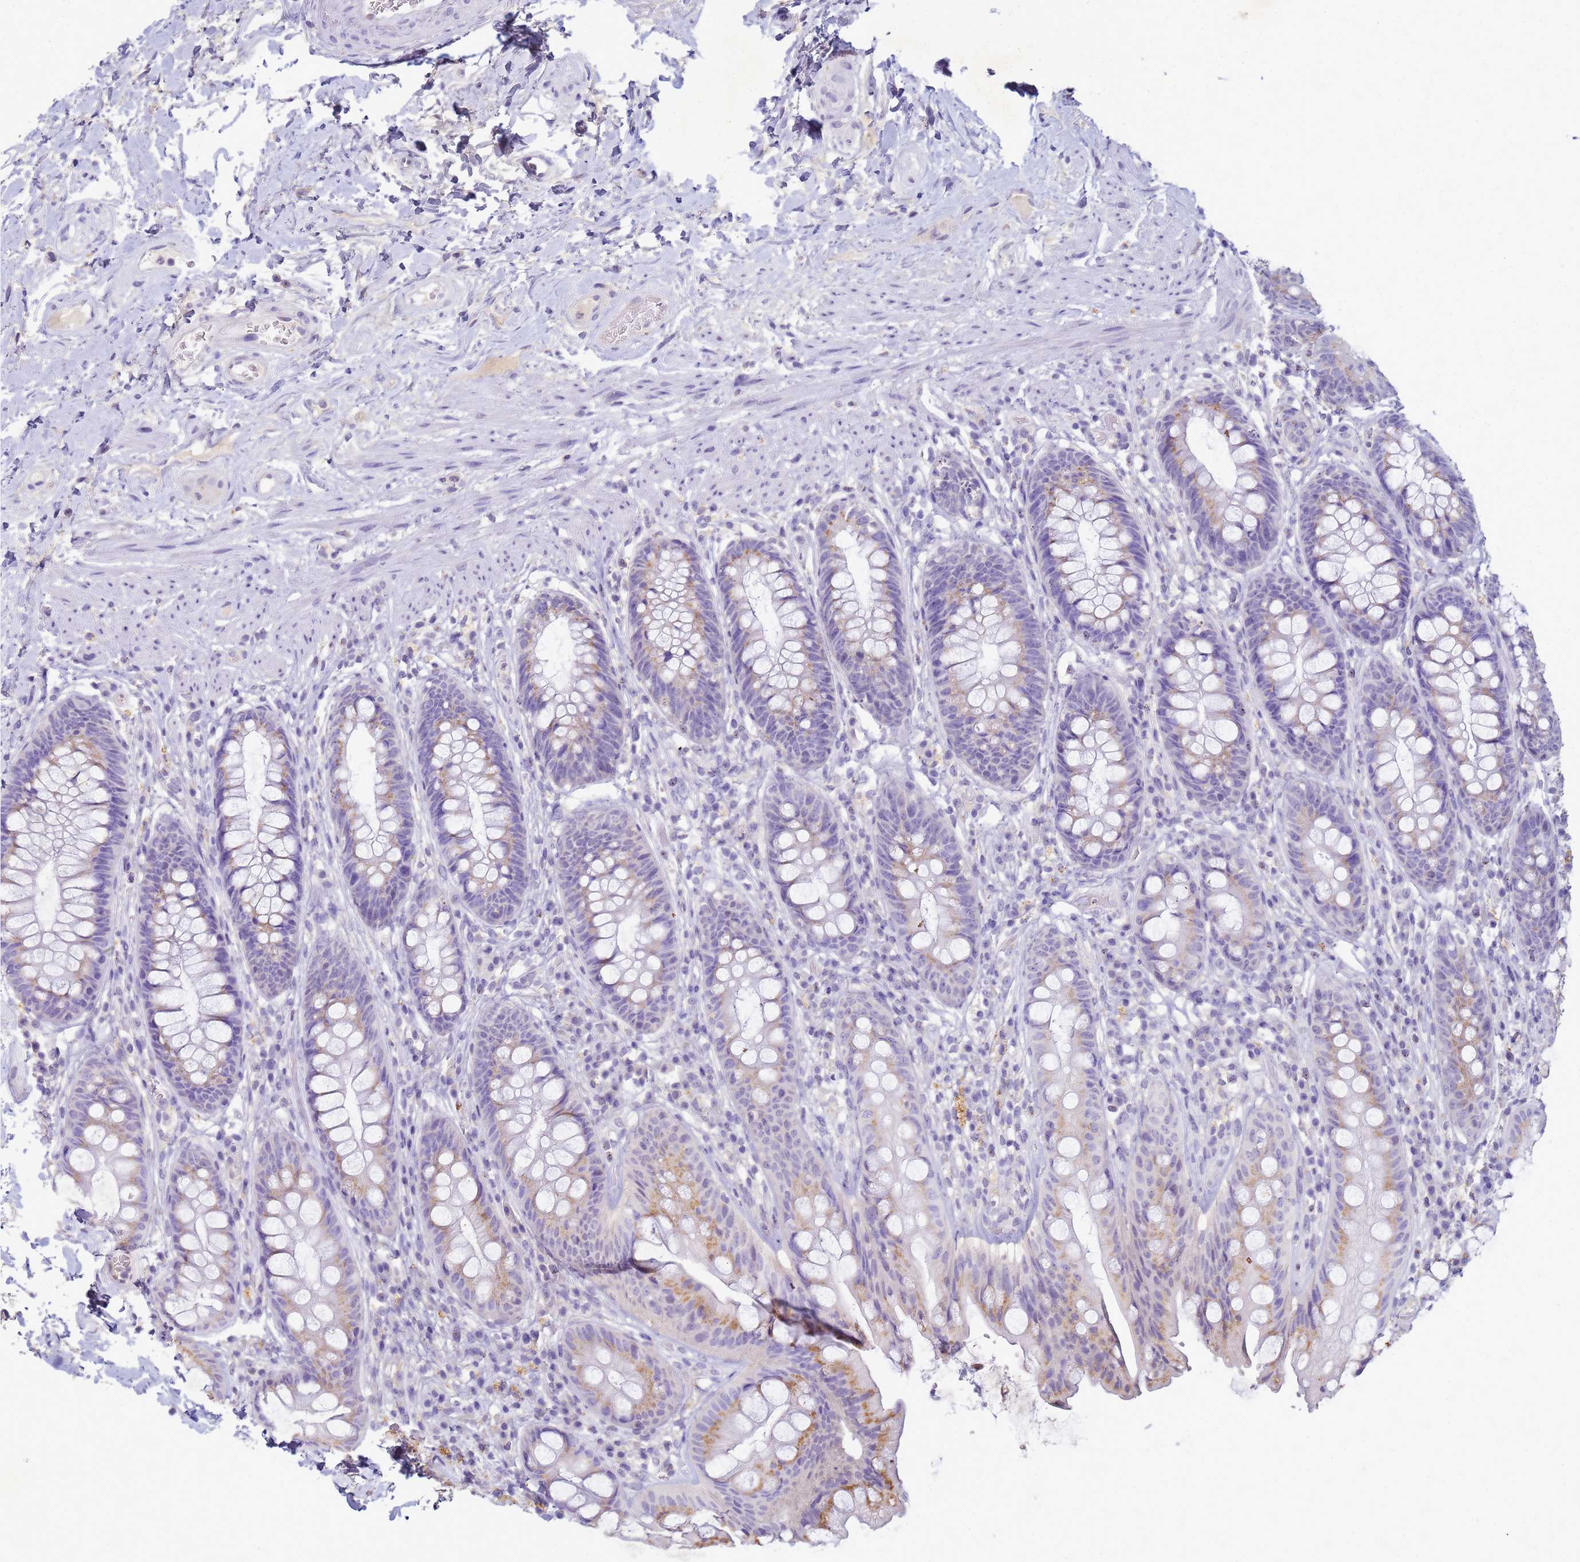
{"staining": {"intensity": "moderate", "quantity": "25%-75%", "location": "cytoplasmic/membranous"}, "tissue": "rectum", "cell_type": "Glandular cells", "image_type": "normal", "snomed": [{"axis": "morphology", "description": "Normal tissue, NOS"}, {"axis": "topography", "description": "Rectum"}], "caption": "This photomicrograph demonstrates immunohistochemistry (IHC) staining of normal human rectum, with medium moderate cytoplasmic/membranous positivity in about 25%-75% of glandular cells.", "gene": "B3GNT8", "patient": {"sex": "male", "age": 74}}